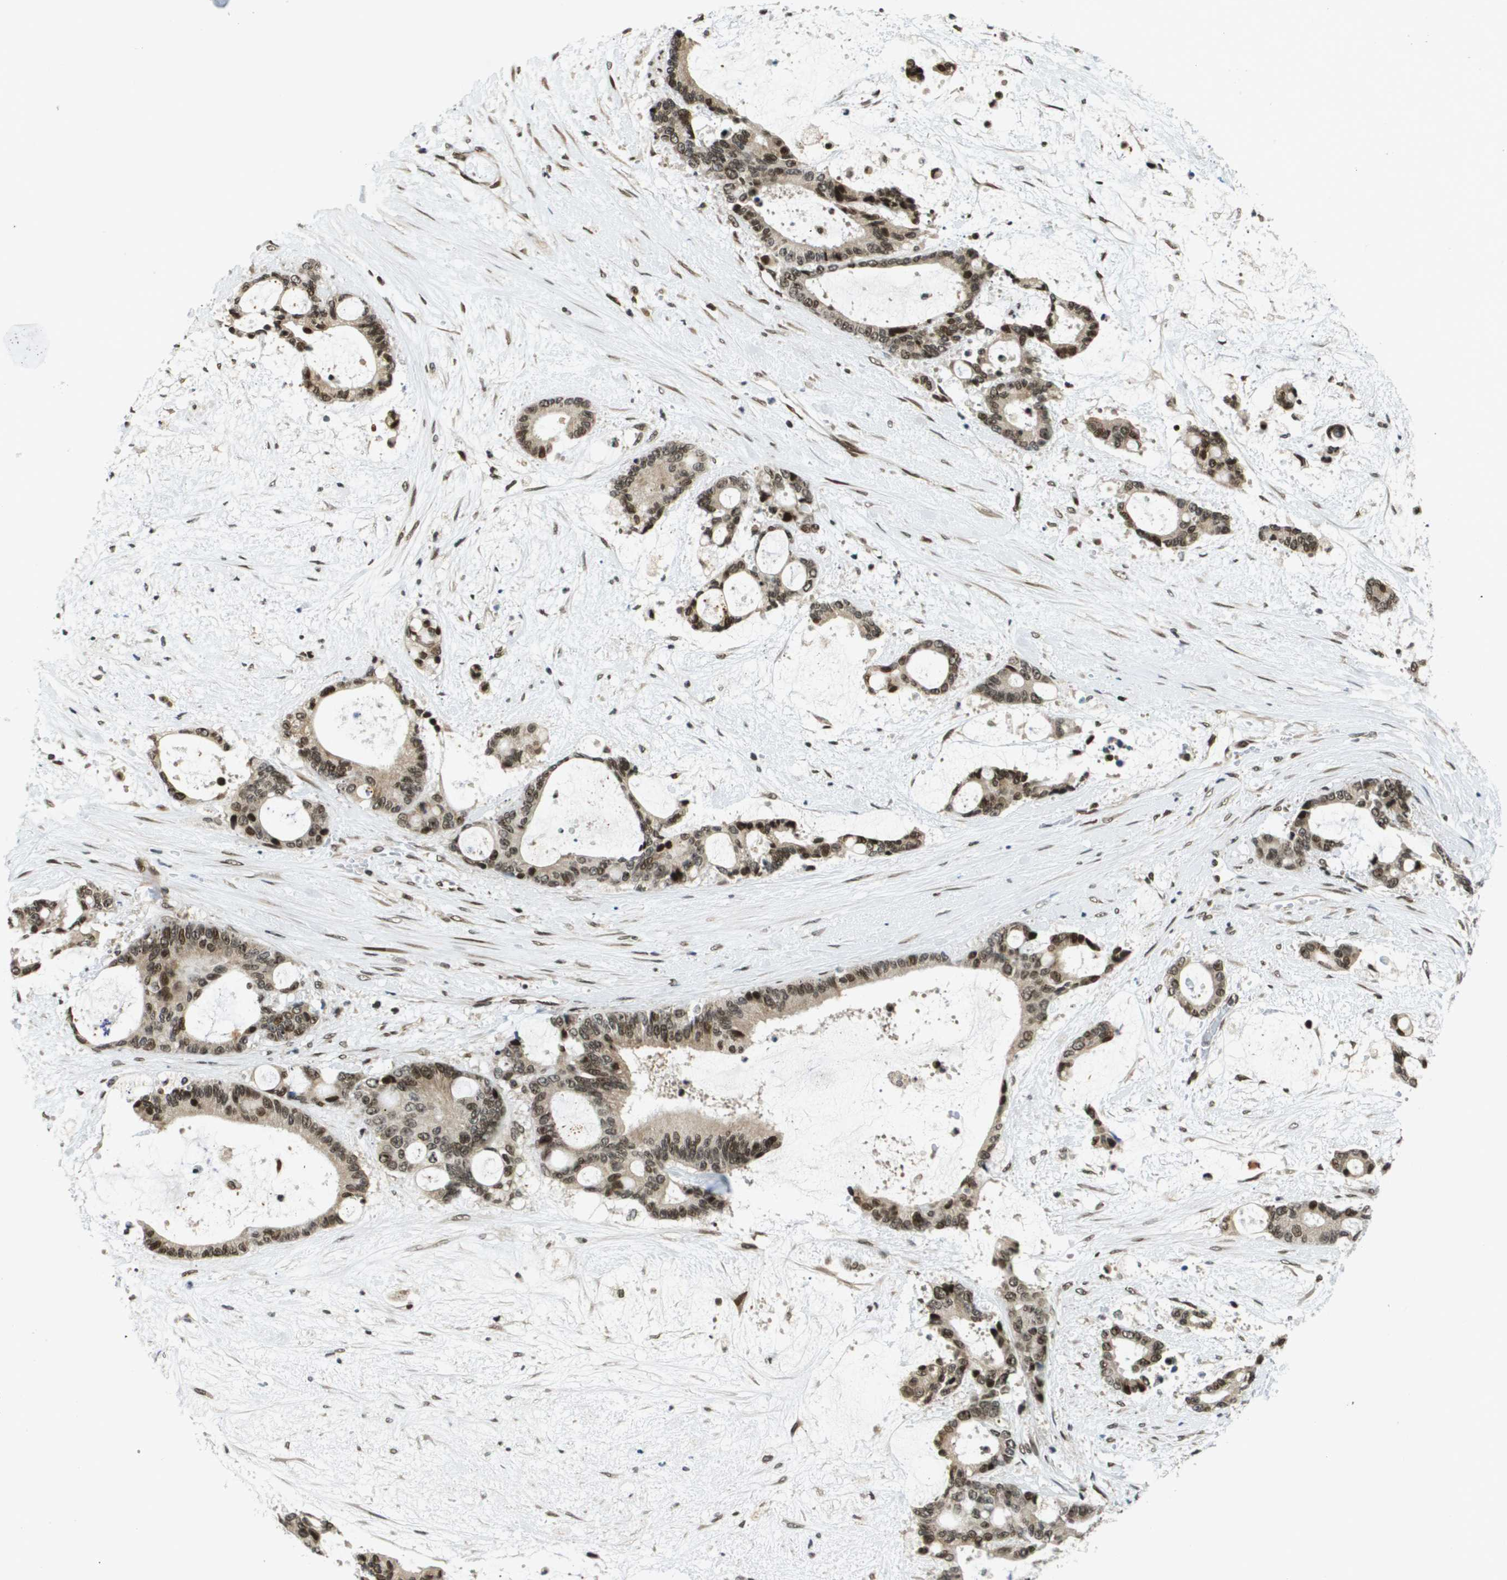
{"staining": {"intensity": "moderate", "quantity": ">75%", "location": "cytoplasmic/membranous,nuclear"}, "tissue": "liver cancer", "cell_type": "Tumor cells", "image_type": "cancer", "snomed": [{"axis": "morphology", "description": "Normal tissue, NOS"}, {"axis": "morphology", "description": "Cholangiocarcinoma"}, {"axis": "topography", "description": "Liver"}, {"axis": "topography", "description": "Peripheral nerve tissue"}], "caption": "Liver cholangiocarcinoma stained with DAB IHC displays medium levels of moderate cytoplasmic/membranous and nuclear positivity in about >75% of tumor cells. Immunohistochemistry (ihc) stains the protein of interest in brown and the nuclei are stained blue.", "gene": "RECQL4", "patient": {"sex": "female", "age": 73}}